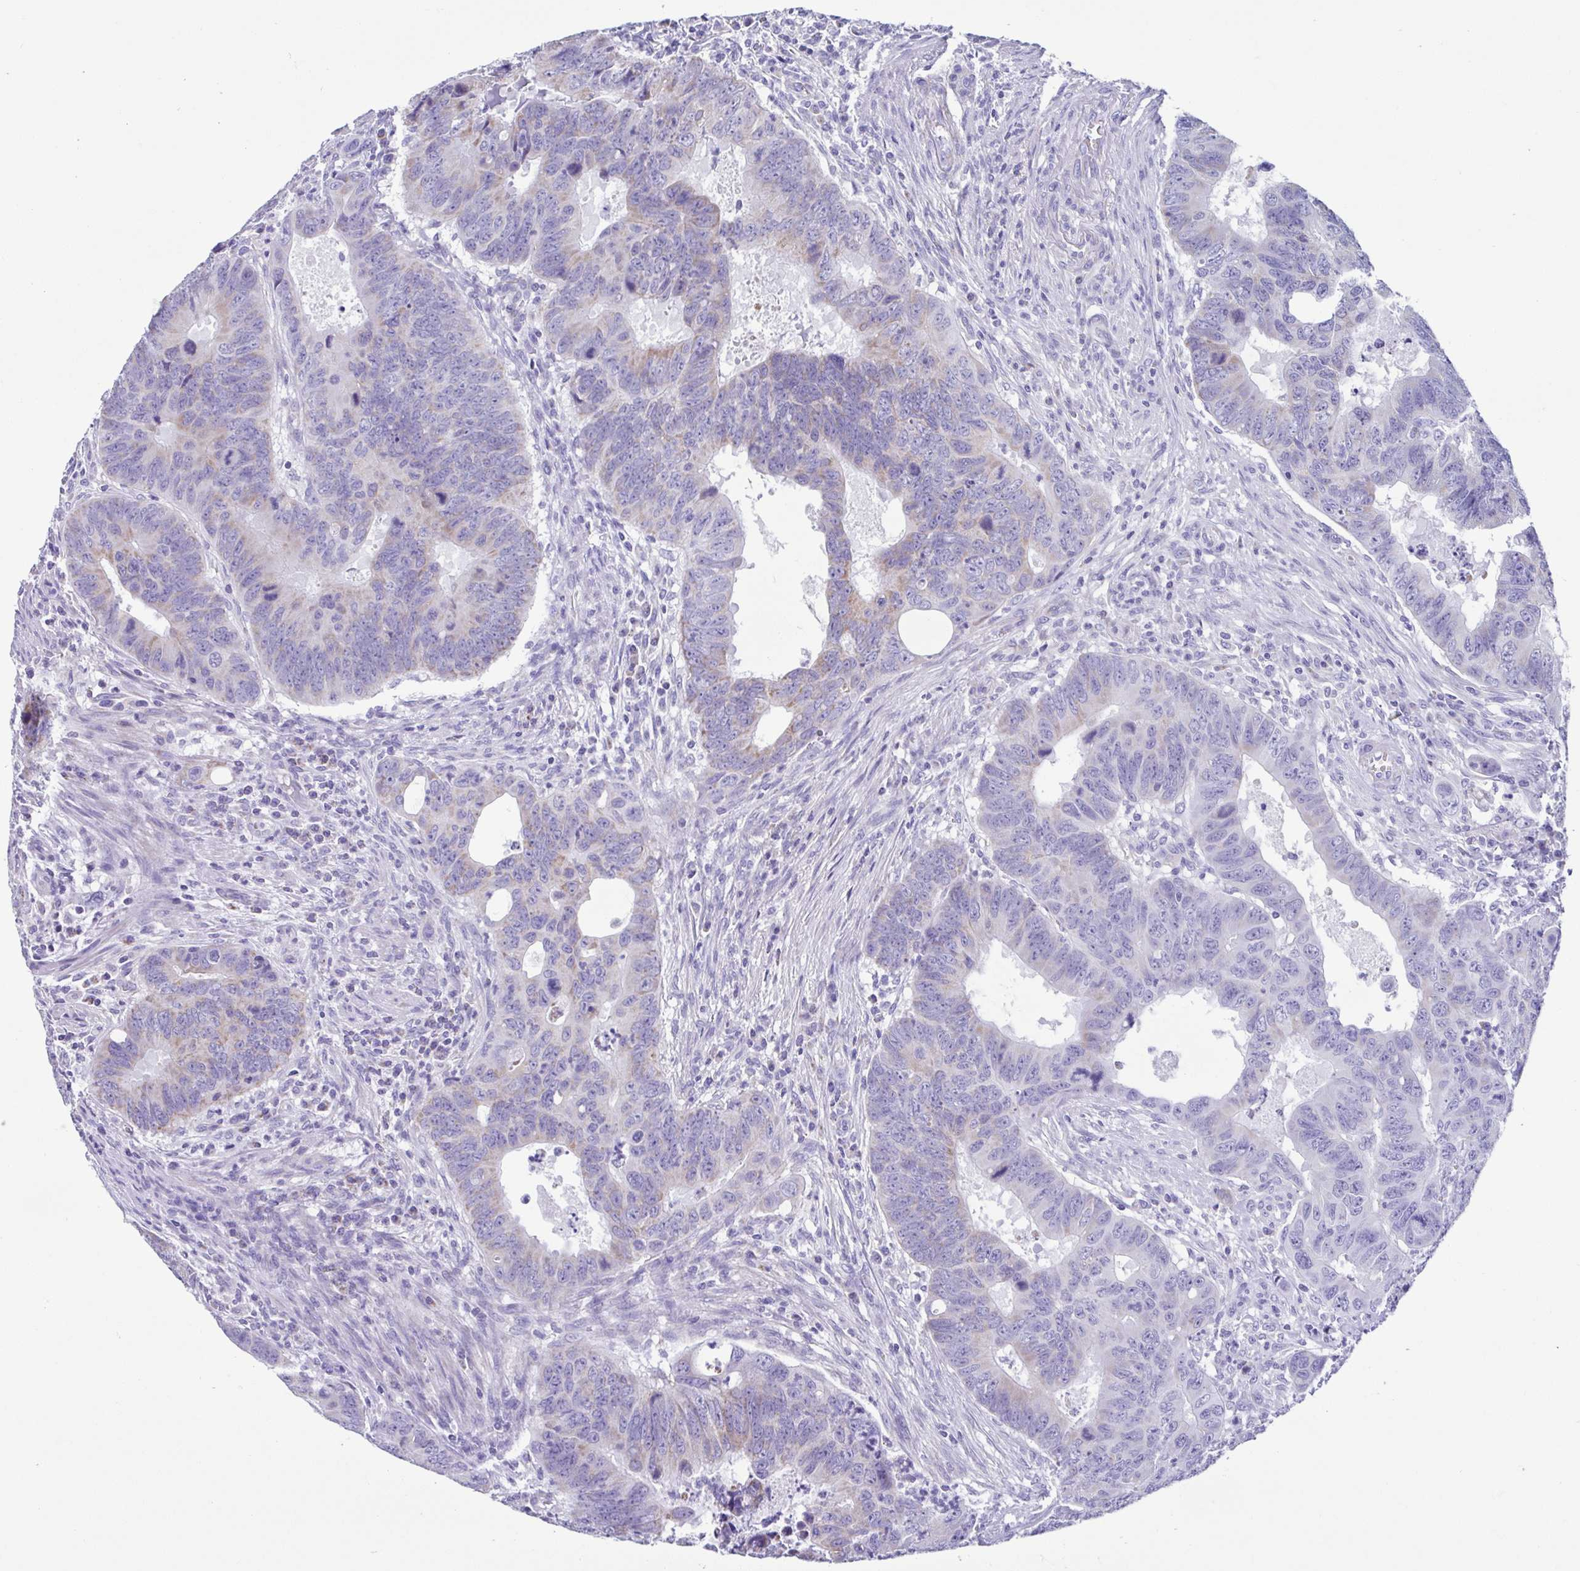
{"staining": {"intensity": "moderate", "quantity": "<25%", "location": "cytoplasmic/membranous"}, "tissue": "colorectal cancer", "cell_type": "Tumor cells", "image_type": "cancer", "snomed": [{"axis": "morphology", "description": "Adenocarcinoma, NOS"}, {"axis": "topography", "description": "Colon"}], "caption": "A histopathology image of colorectal cancer stained for a protein shows moderate cytoplasmic/membranous brown staining in tumor cells.", "gene": "ACTRT3", "patient": {"sex": "male", "age": 62}}